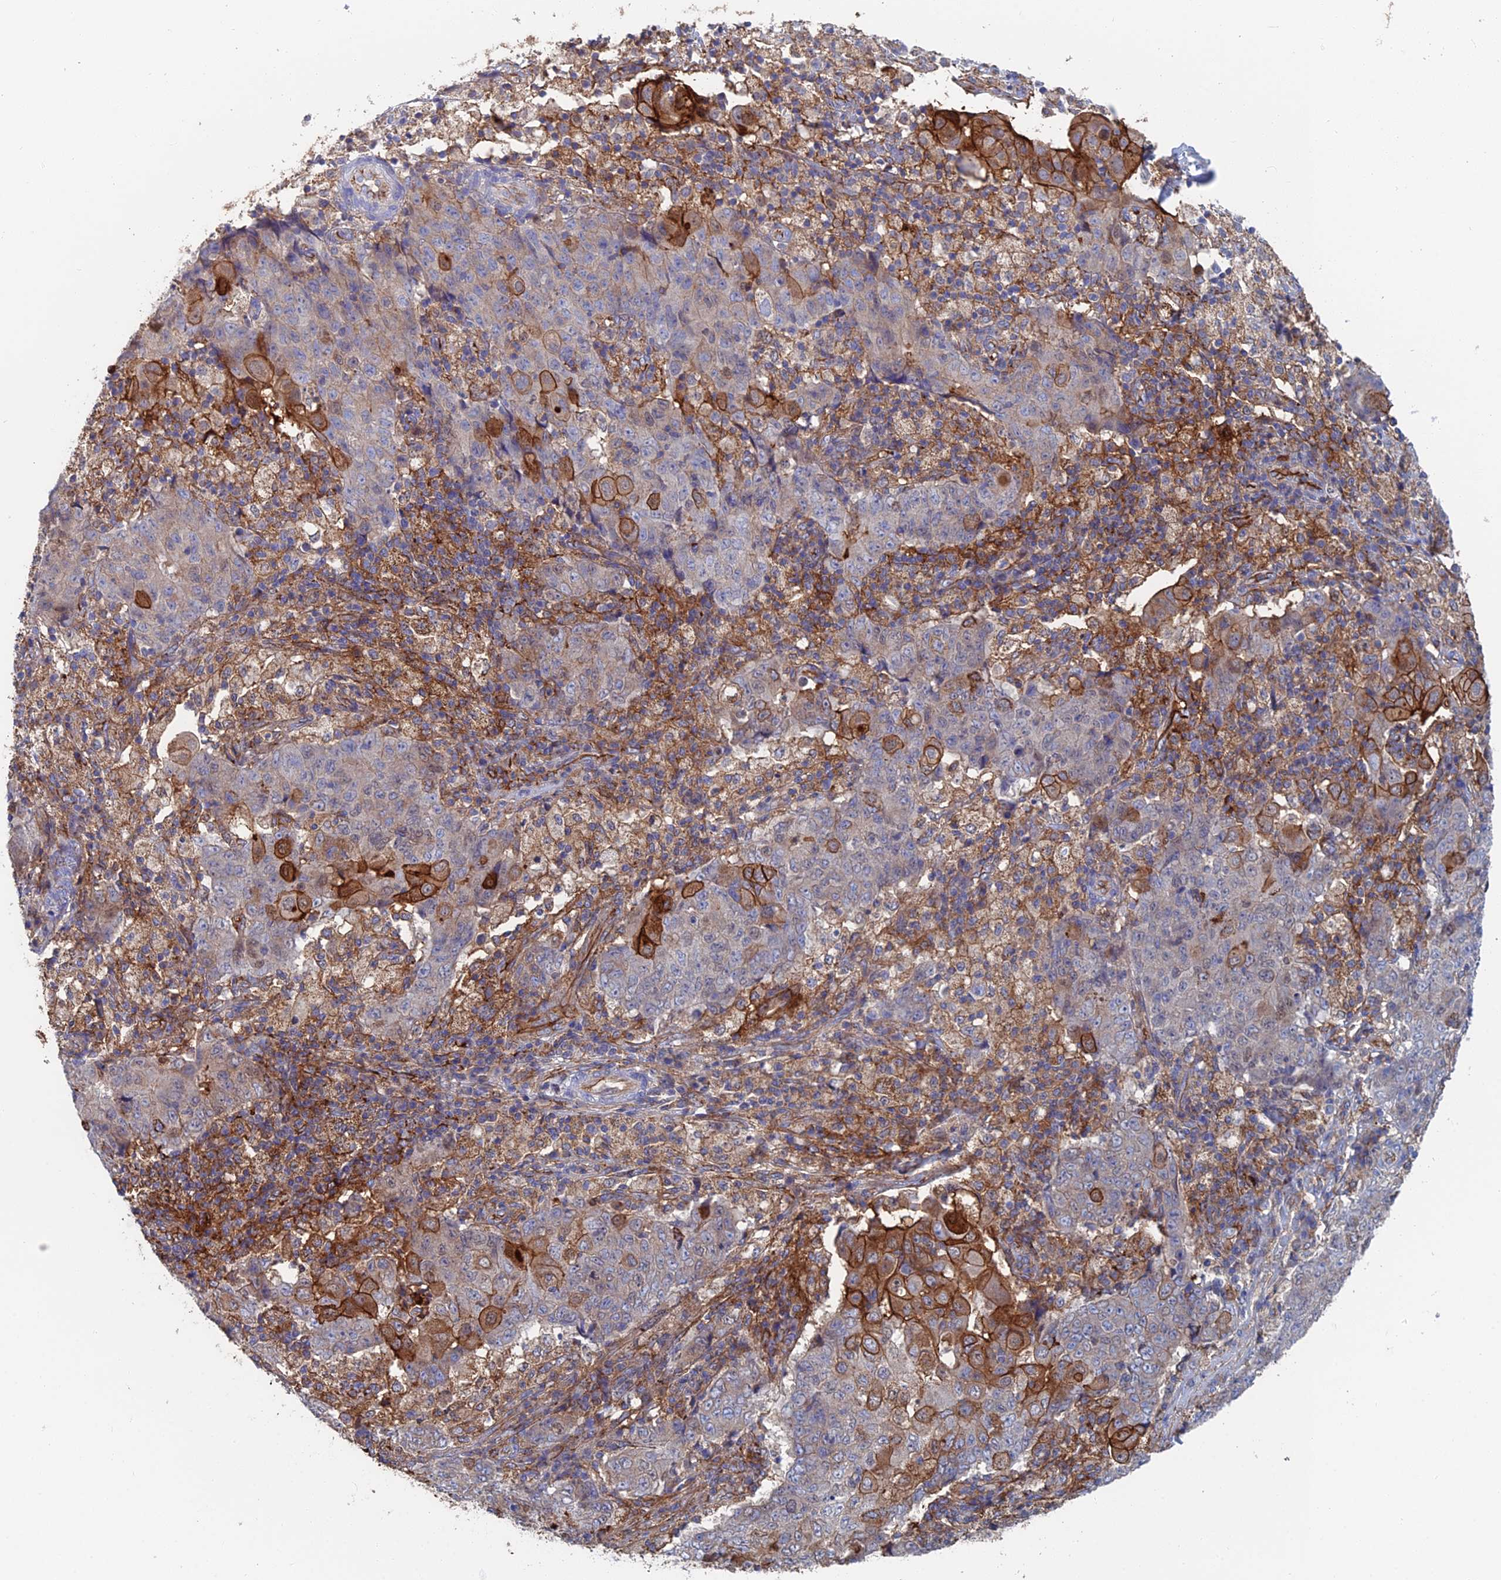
{"staining": {"intensity": "moderate", "quantity": "<25%", "location": "cytoplasmic/membranous"}, "tissue": "ovarian cancer", "cell_type": "Tumor cells", "image_type": "cancer", "snomed": [{"axis": "morphology", "description": "Carcinoma, endometroid"}, {"axis": "topography", "description": "Ovary"}], "caption": "A low amount of moderate cytoplasmic/membranous positivity is present in approximately <25% of tumor cells in ovarian cancer (endometroid carcinoma) tissue.", "gene": "SNX11", "patient": {"sex": "female", "age": 42}}